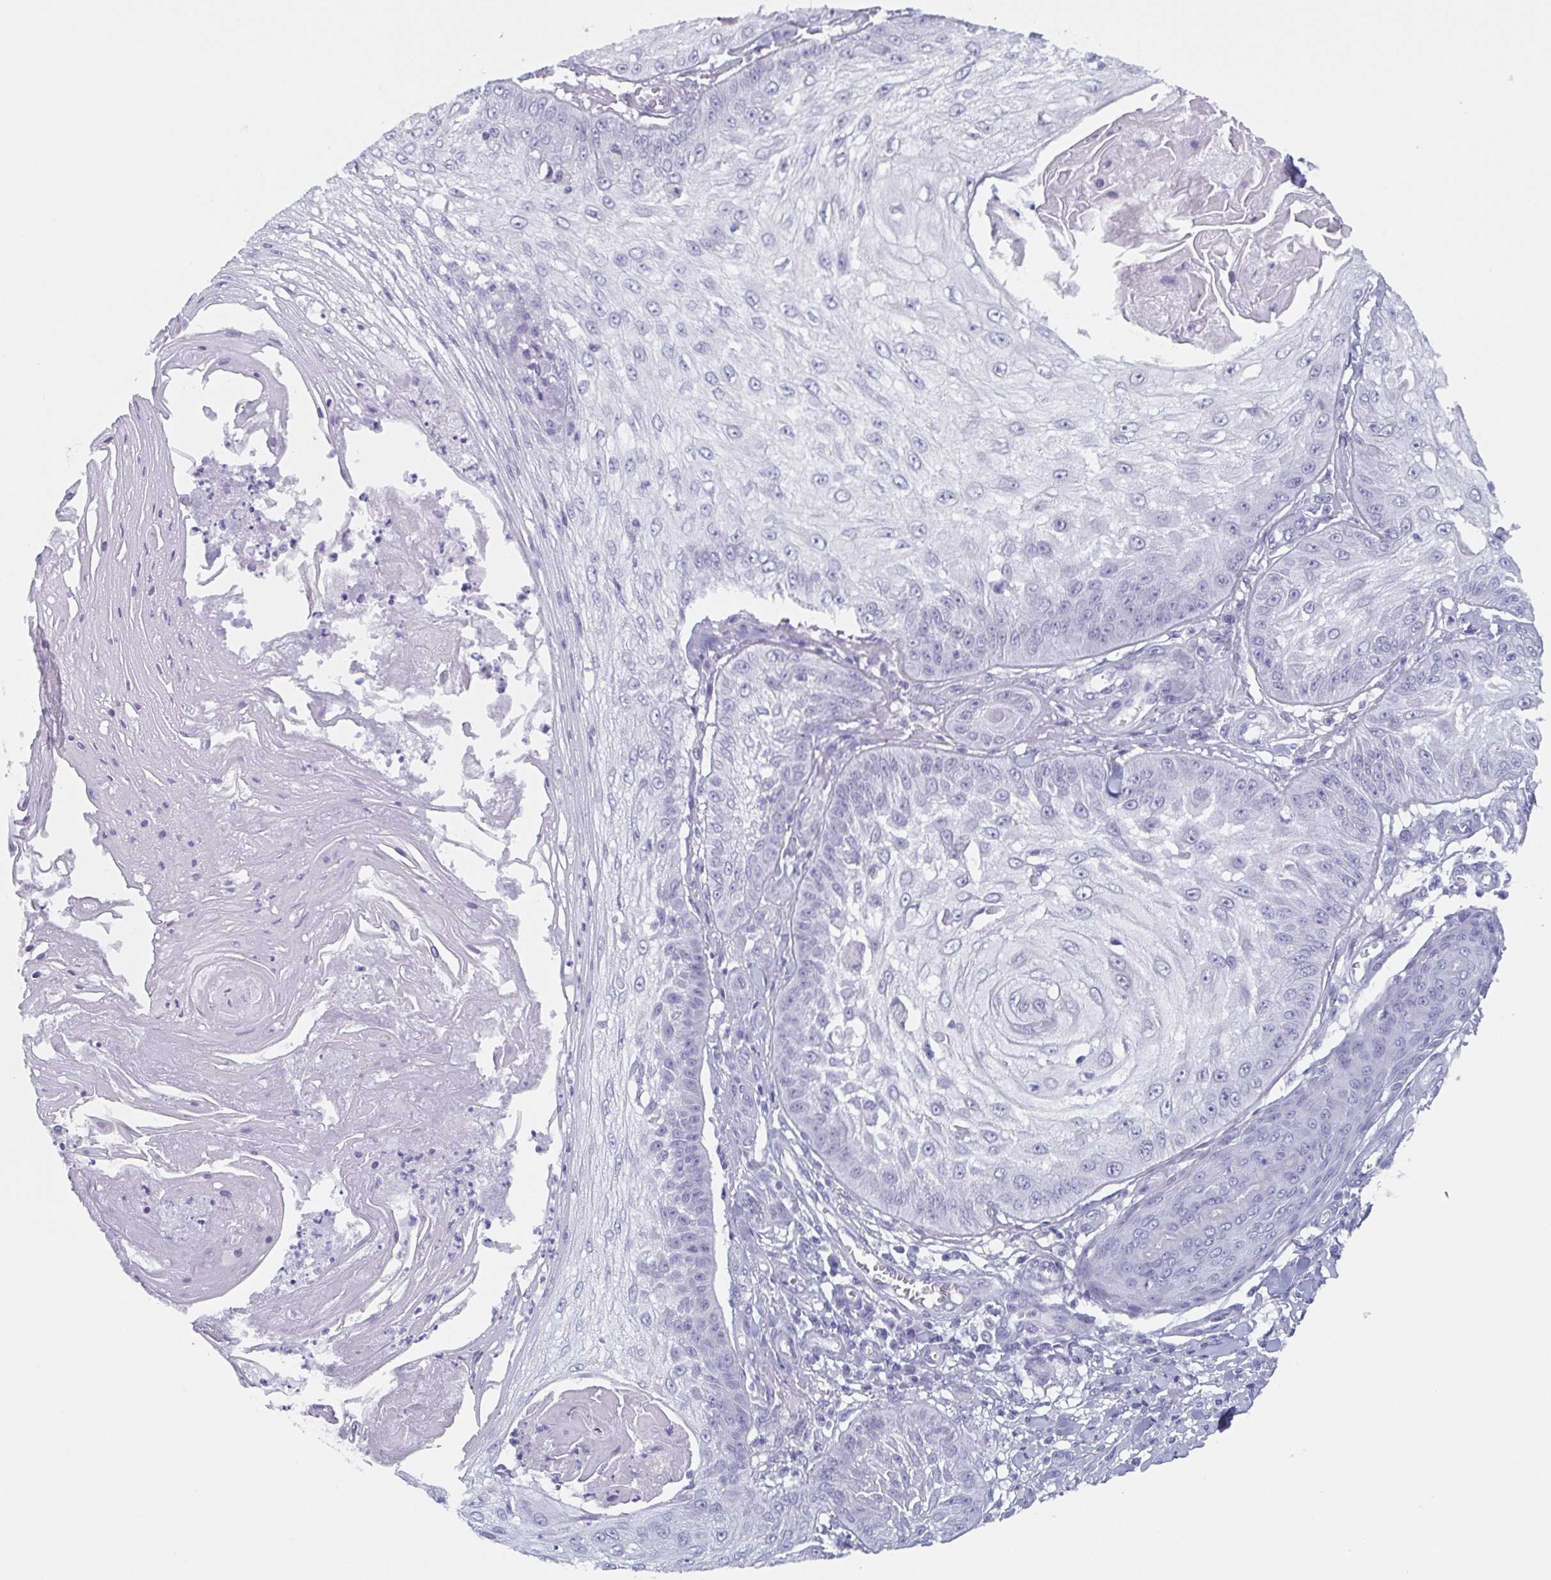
{"staining": {"intensity": "negative", "quantity": "none", "location": "none"}, "tissue": "skin cancer", "cell_type": "Tumor cells", "image_type": "cancer", "snomed": [{"axis": "morphology", "description": "Squamous cell carcinoma, NOS"}, {"axis": "topography", "description": "Skin"}], "caption": "Immunohistochemistry (IHC) photomicrograph of skin cancer (squamous cell carcinoma) stained for a protein (brown), which shows no staining in tumor cells. Nuclei are stained in blue.", "gene": "DYDC2", "patient": {"sex": "male", "age": 70}}